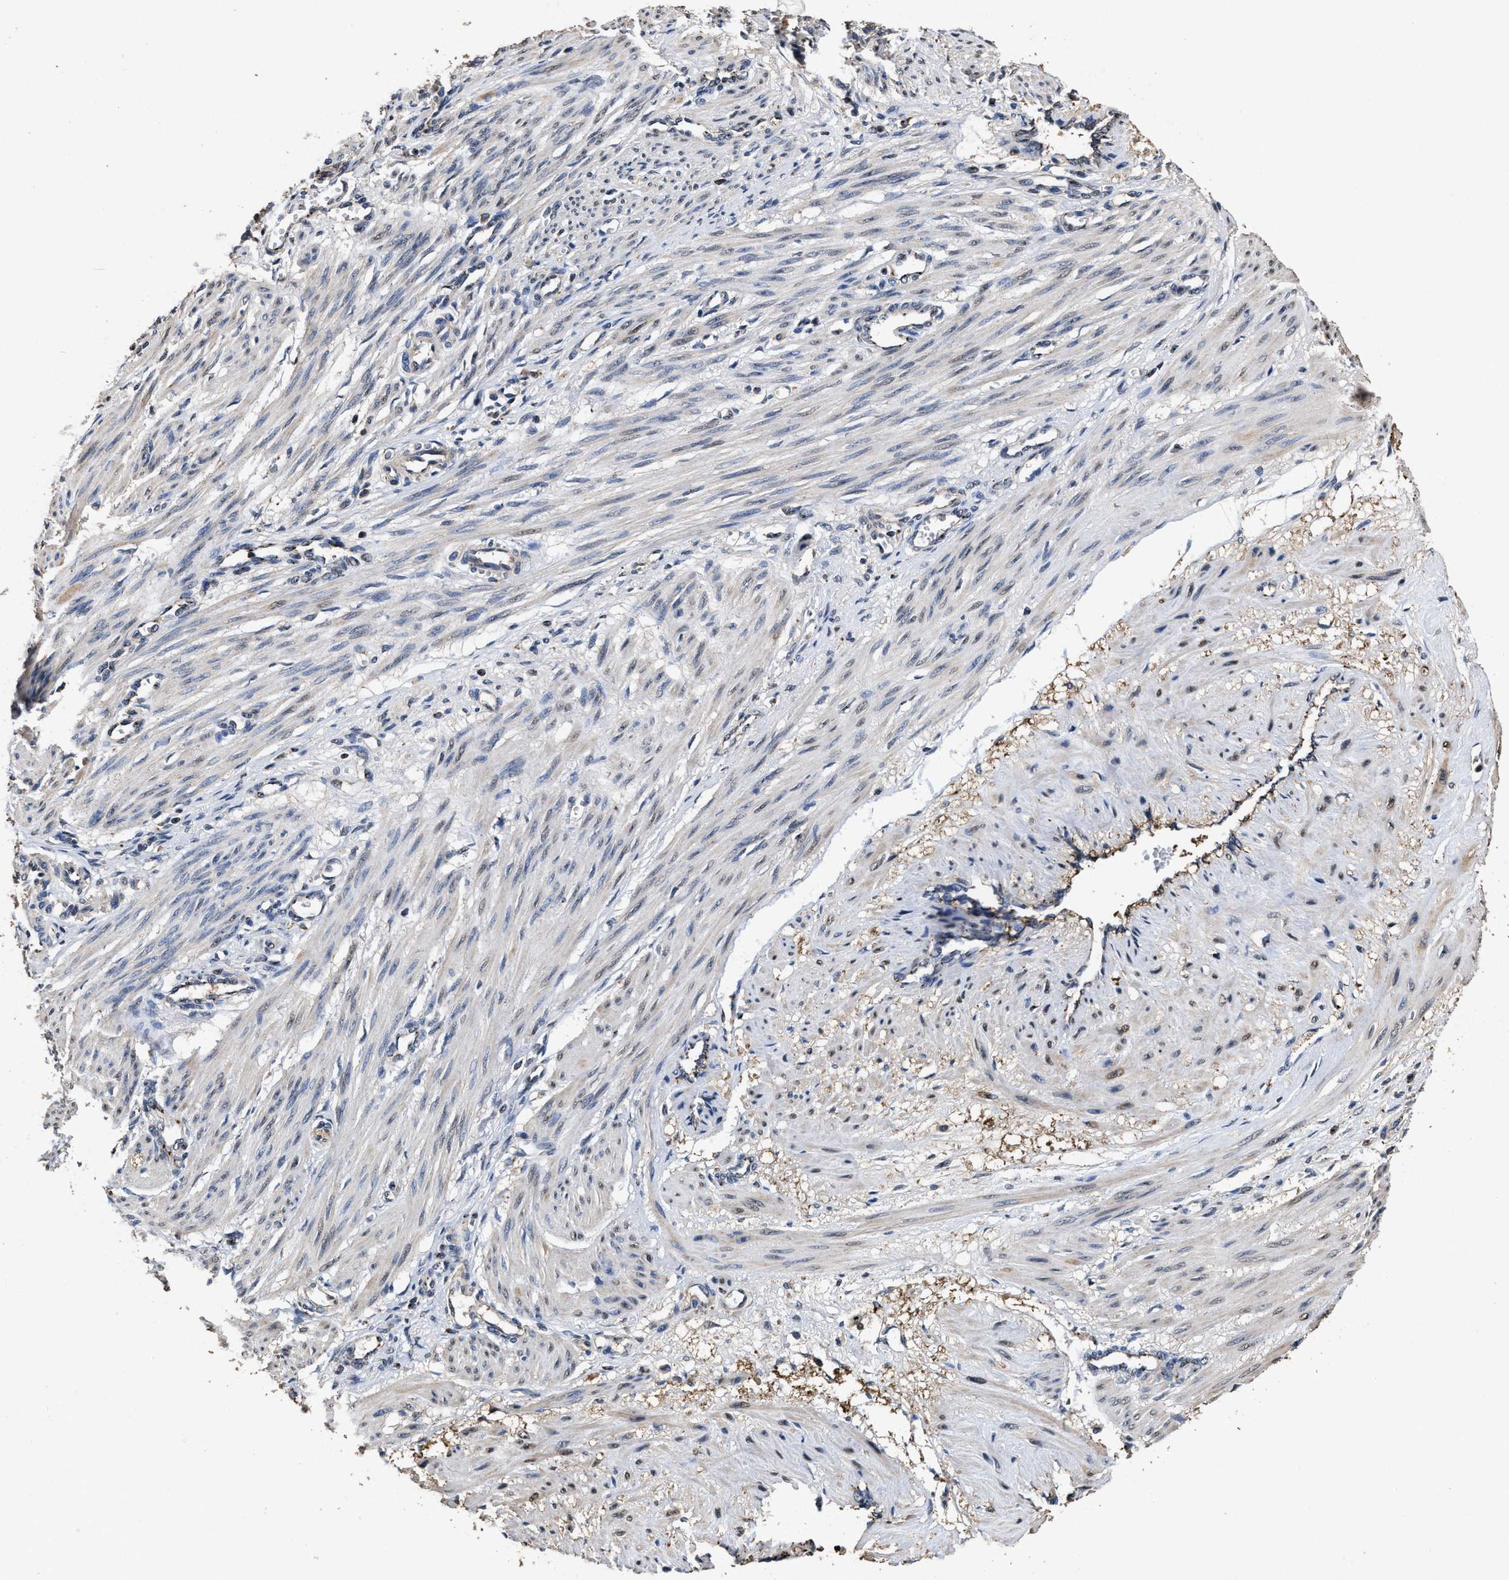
{"staining": {"intensity": "weak", "quantity": "<25%", "location": "nuclear"}, "tissue": "smooth muscle", "cell_type": "Smooth muscle cells", "image_type": "normal", "snomed": [{"axis": "morphology", "description": "Normal tissue, NOS"}, {"axis": "topography", "description": "Endometrium"}], "caption": "This is an immunohistochemistry histopathology image of benign smooth muscle. There is no expression in smooth muscle cells.", "gene": "TPST2", "patient": {"sex": "female", "age": 33}}